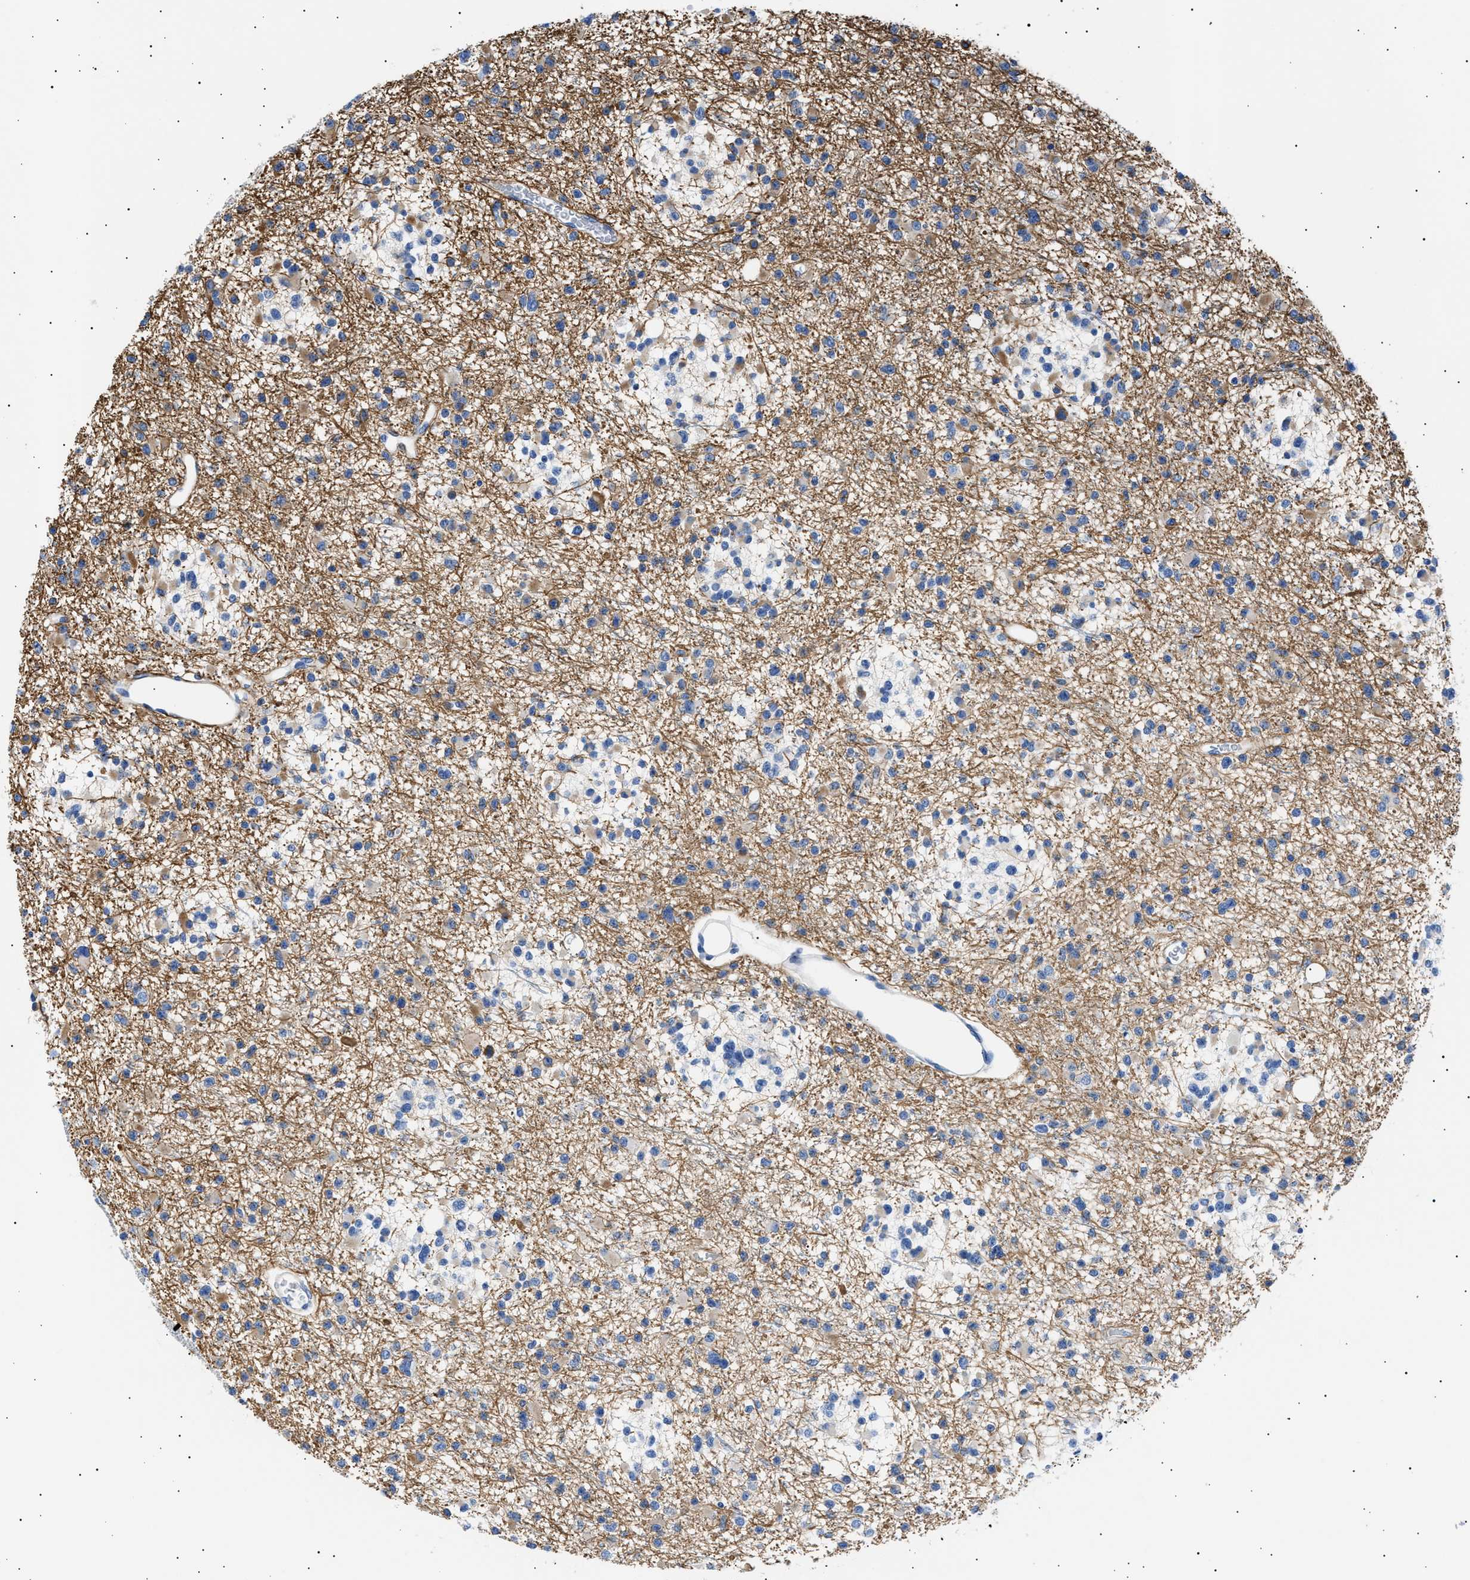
{"staining": {"intensity": "weak", "quantity": "<25%", "location": "cytoplasmic/membranous"}, "tissue": "glioma", "cell_type": "Tumor cells", "image_type": "cancer", "snomed": [{"axis": "morphology", "description": "Glioma, malignant, Low grade"}, {"axis": "topography", "description": "Brain"}], "caption": "Image shows no significant protein staining in tumor cells of malignant glioma (low-grade).", "gene": "HEMGN", "patient": {"sex": "female", "age": 22}}